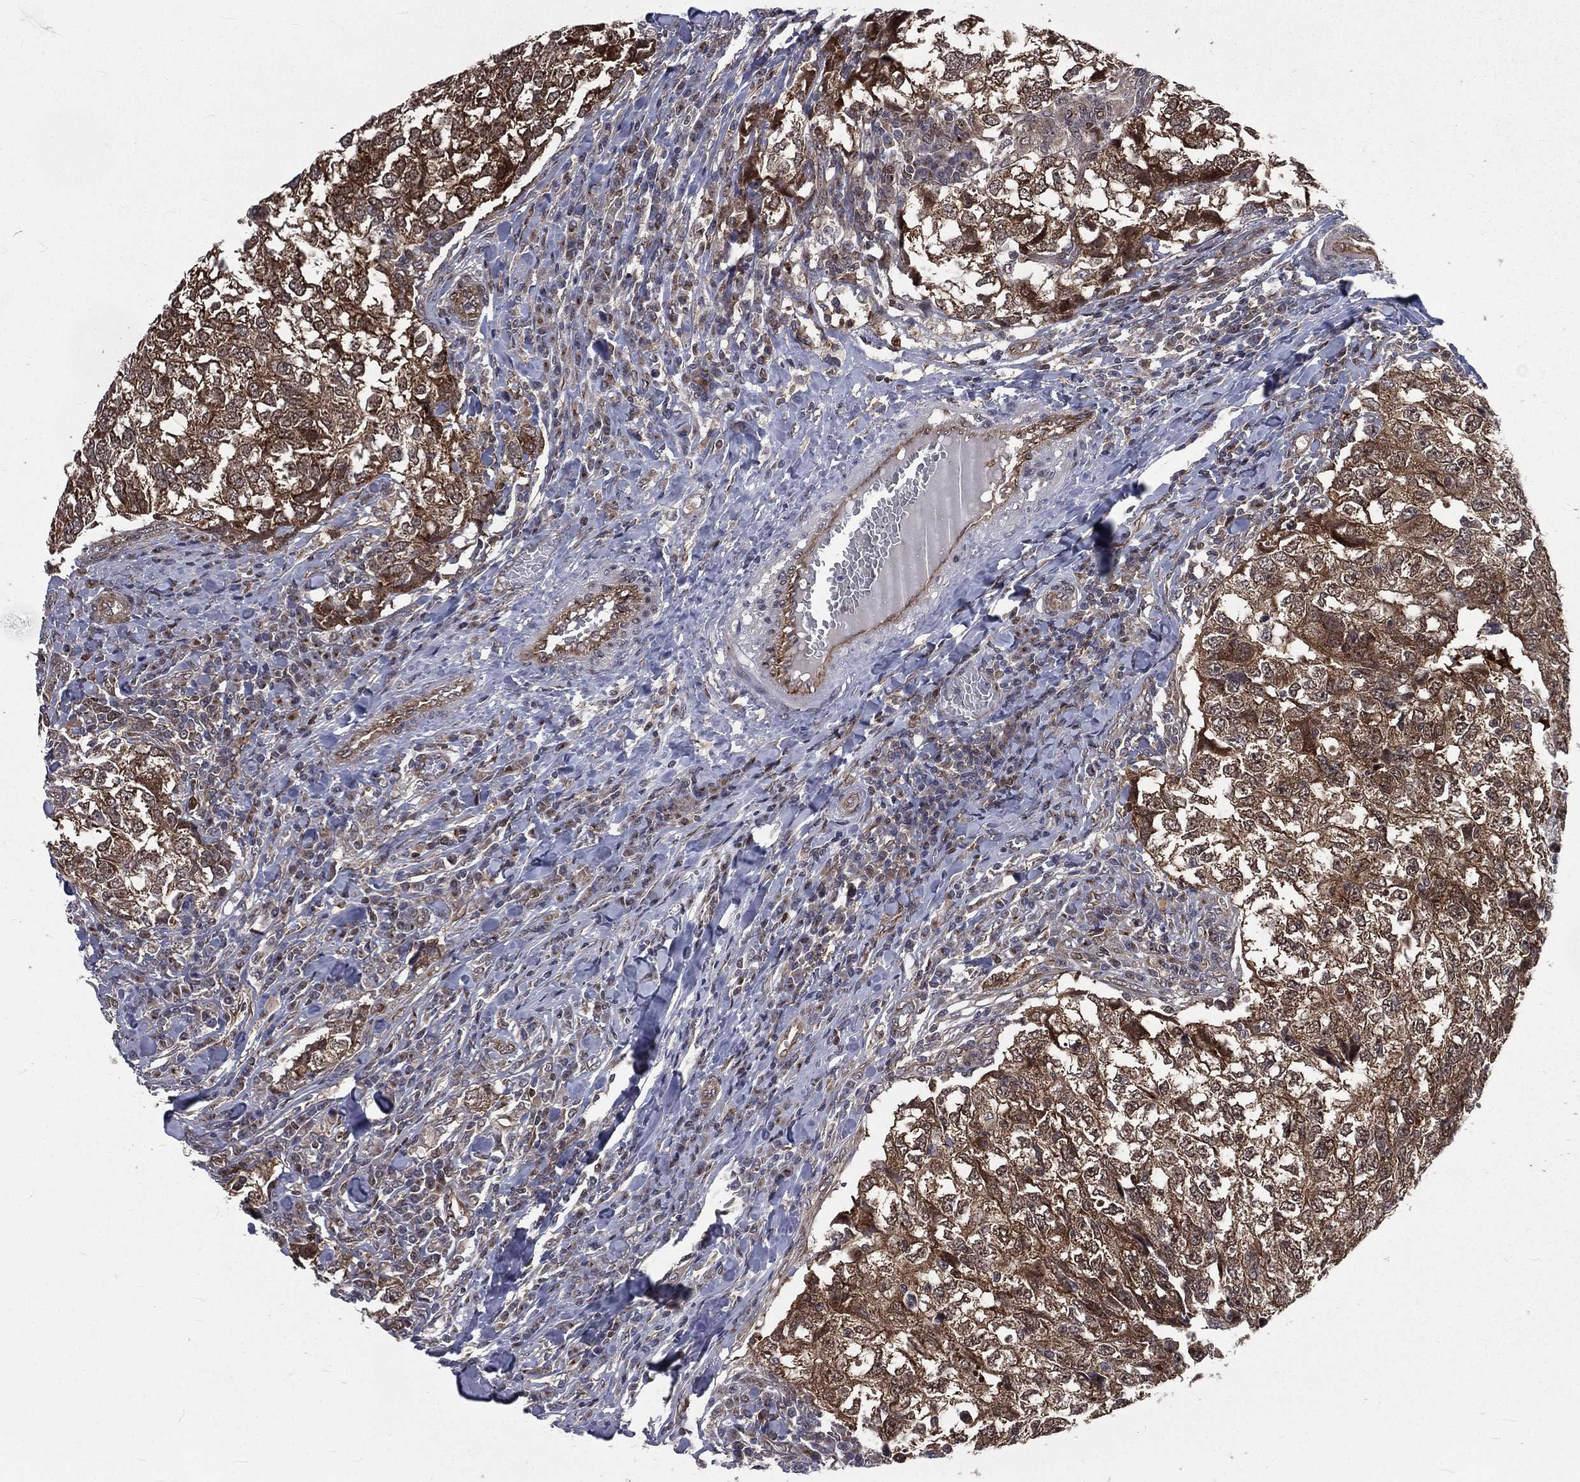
{"staining": {"intensity": "moderate", "quantity": ">75%", "location": "cytoplasmic/membranous"}, "tissue": "breast cancer", "cell_type": "Tumor cells", "image_type": "cancer", "snomed": [{"axis": "morphology", "description": "Duct carcinoma"}, {"axis": "topography", "description": "Breast"}], "caption": "Protein expression by IHC demonstrates moderate cytoplasmic/membranous positivity in approximately >75% of tumor cells in breast infiltrating ductal carcinoma. Immunohistochemistry (ihc) stains the protein of interest in brown and the nuclei are stained blue.", "gene": "ARL3", "patient": {"sex": "female", "age": 30}}